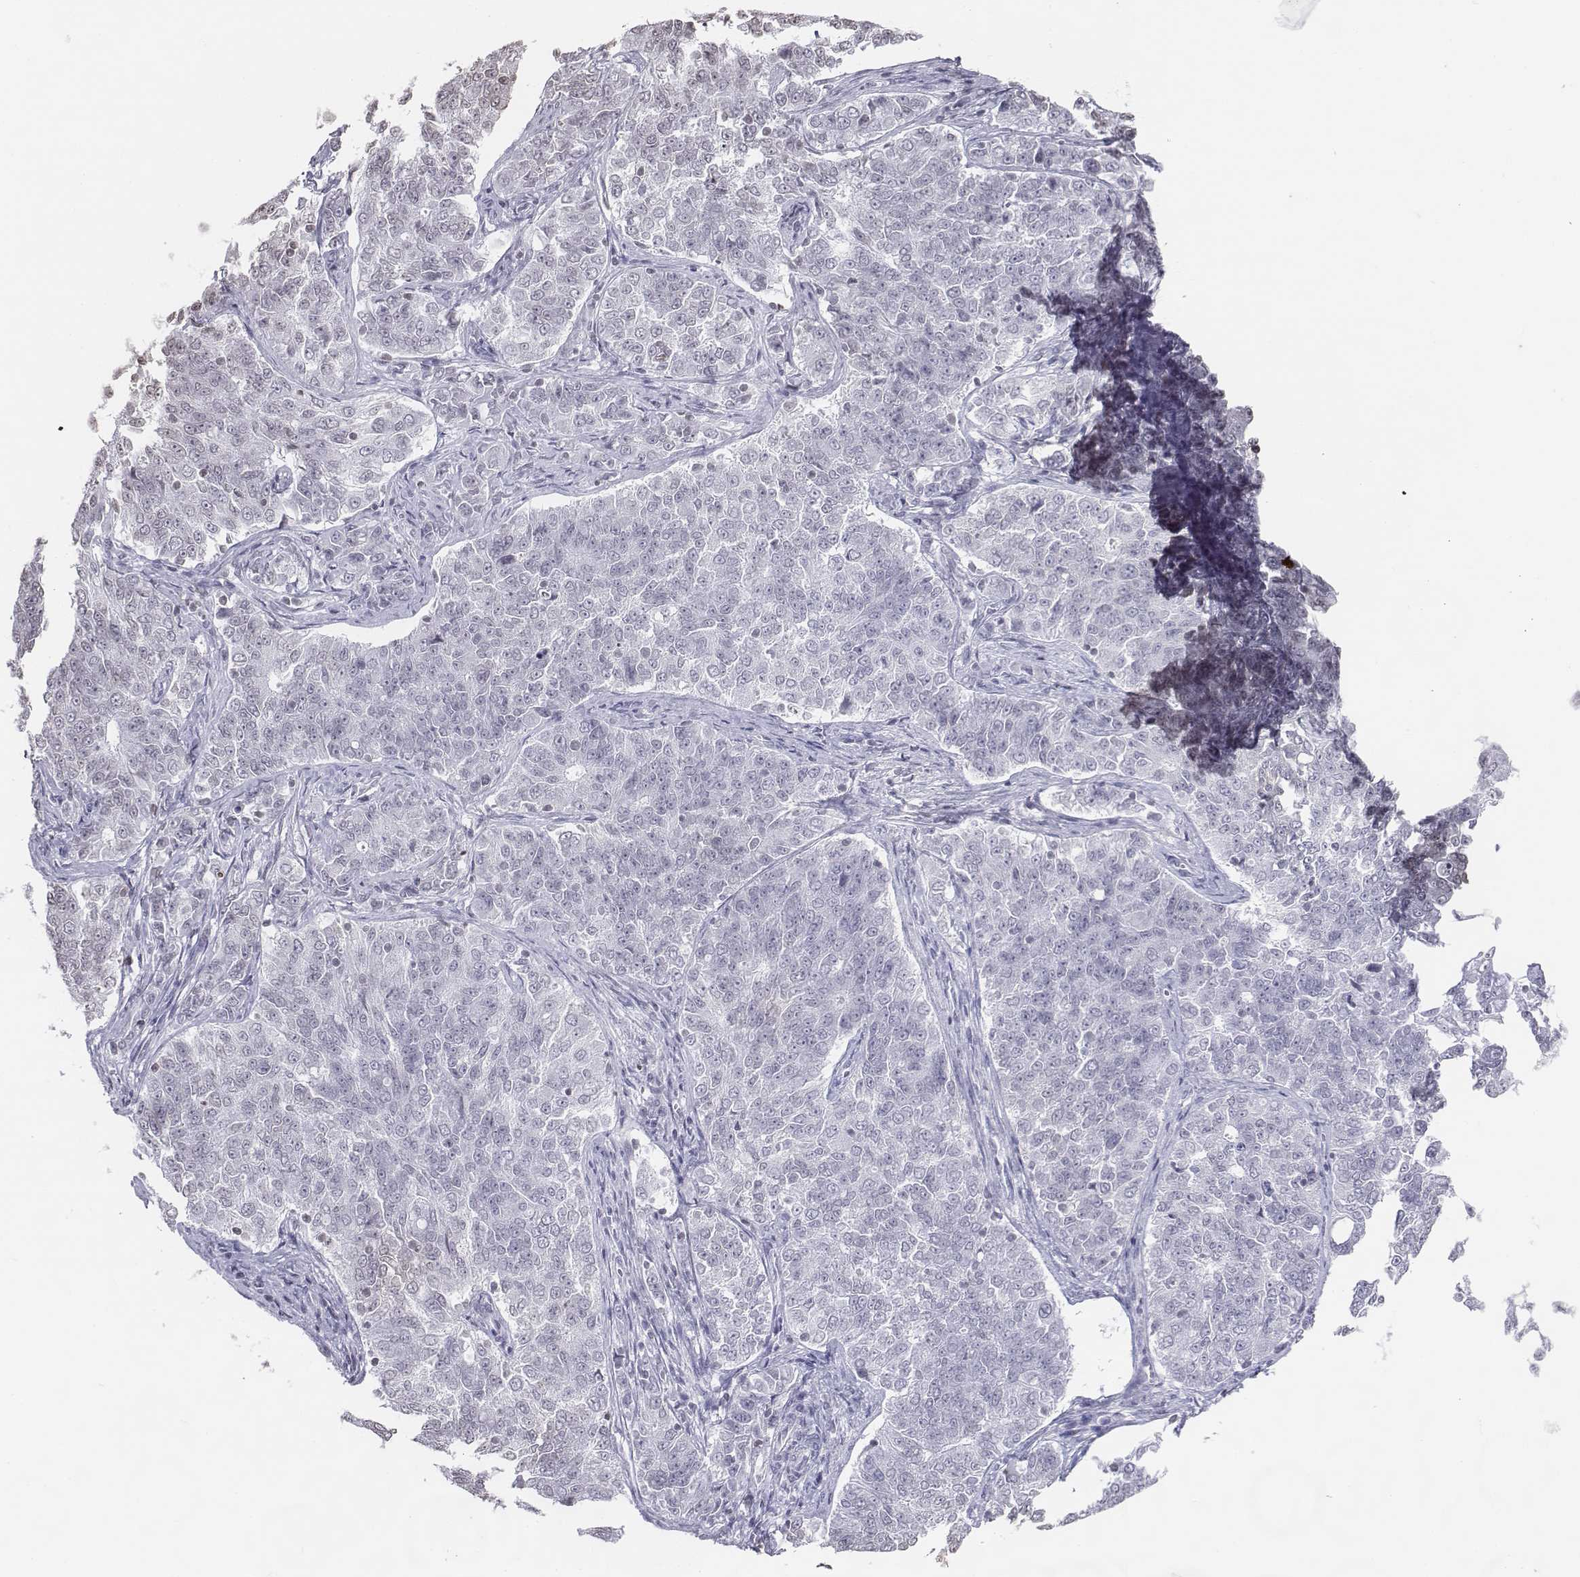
{"staining": {"intensity": "negative", "quantity": "none", "location": "none"}, "tissue": "endometrial cancer", "cell_type": "Tumor cells", "image_type": "cancer", "snomed": [{"axis": "morphology", "description": "Adenocarcinoma, NOS"}, {"axis": "topography", "description": "Endometrium"}], "caption": "The image demonstrates no significant positivity in tumor cells of adenocarcinoma (endometrial).", "gene": "BARHL1", "patient": {"sex": "female", "age": 43}}